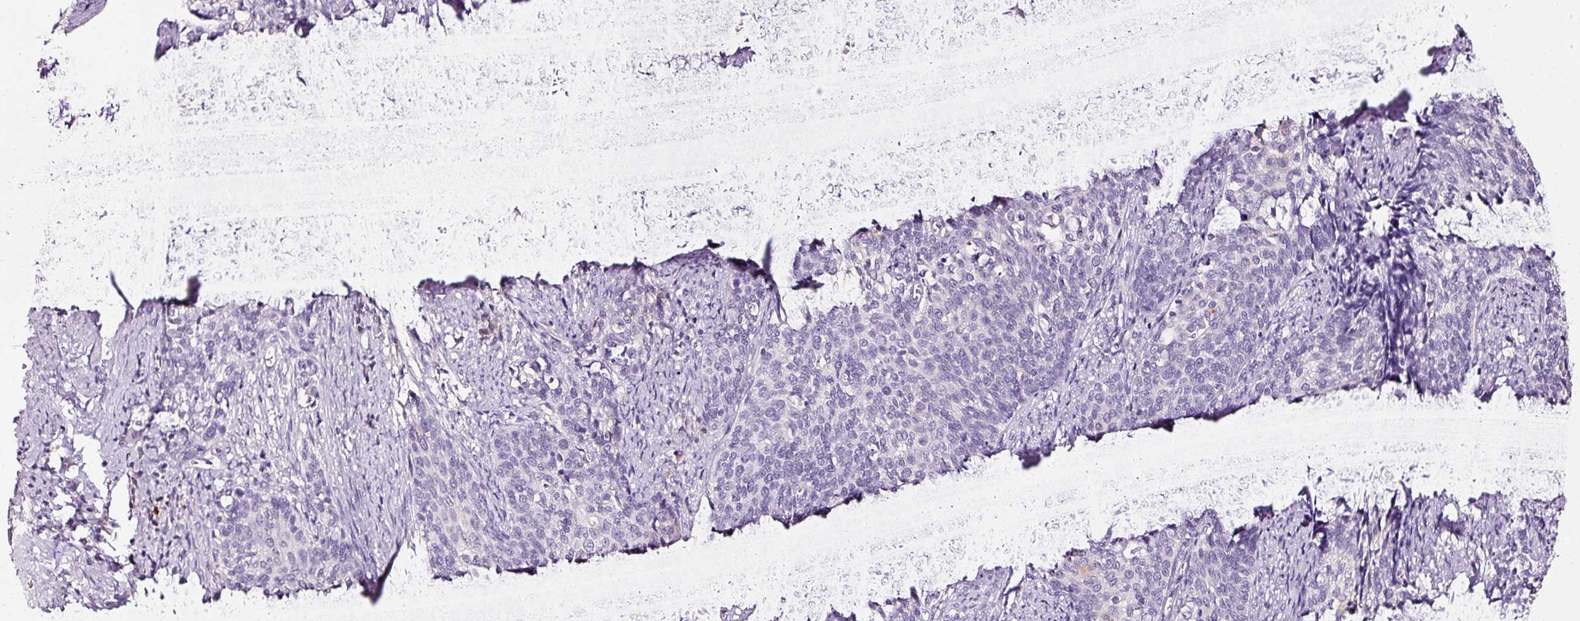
{"staining": {"intensity": "negative", "quantity": "none", "location": "none"}, "tissue": "cervical cancer", "cell_type": "Tumor cells", "image_type": "cancer", "snomed": [{"axis": "morphology", "description": "Squamous cell carcinoma, NOS"}, {"axis": "topography", "description": "Cervix"}], "caption": "Tumor cells show no significant positivity in squamous cell carcinoma (cervical). The staining is performed using DAB brown chromogen with nuclei counter-stained in using hematoxylin.", "gene": "LAMP3", "patient": {"sex": "female", "age": 39}}